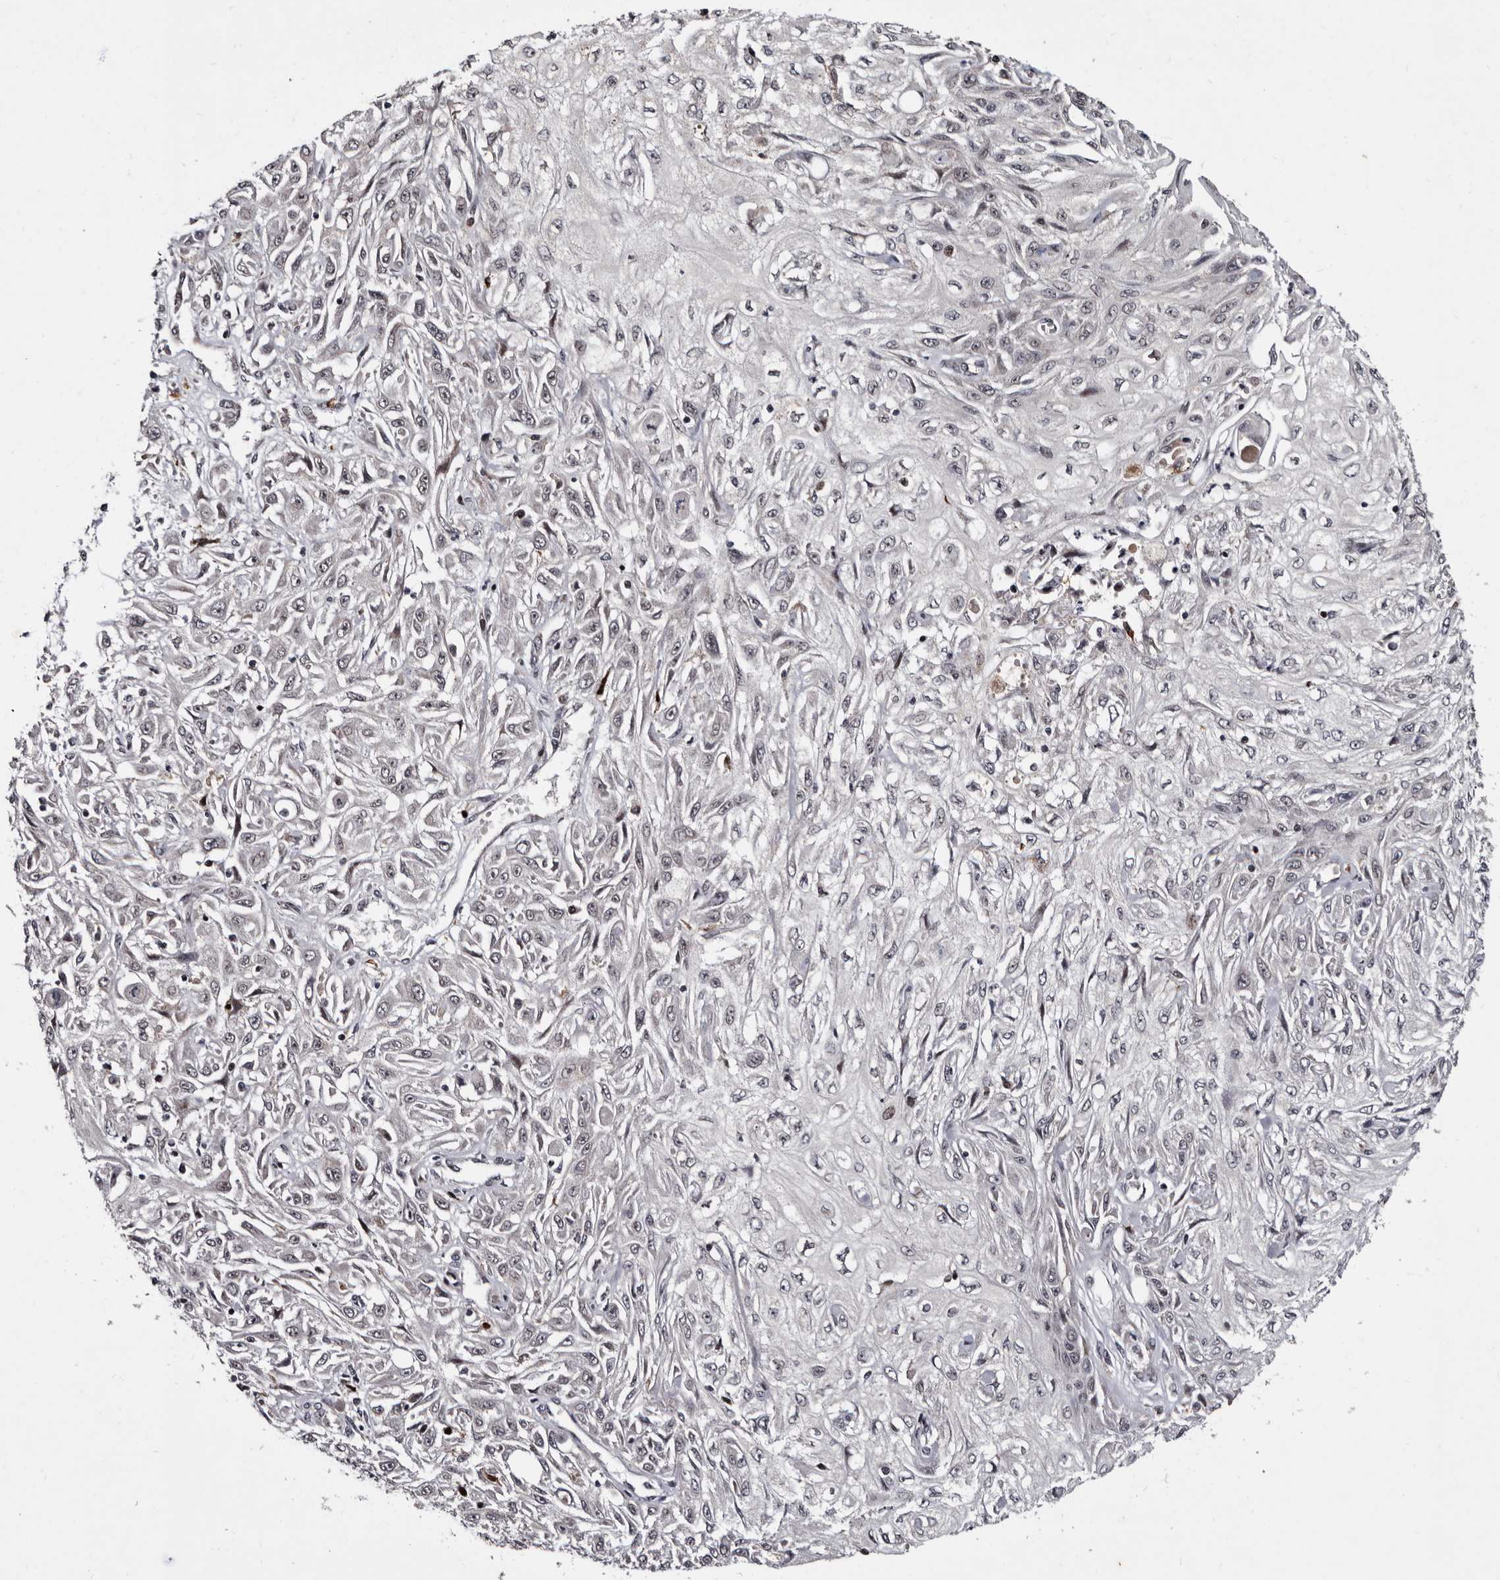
{"staining": {"intensity": "negative", "quantity": "none", "location": "none"}, "tissue": "skin cancer", "cell_type": "Tumor cells", "image_type": "cancer", "snomed": [{"axis": "morphology", "description": "Squamous cell carcinoma, NOS"}, {"axis": "morphology", "description": "Squamous cell carcinoma, metastatic, NOS"}, {"axis": "topography", "description": "Skin"}, {"axis": "topography", "description": "Lymph node"}], "caption": "Tumor cells show no significant protein positivity in skin cancer (squamous cell carcinoma).", "gene": "TNKS", "patient": {"sex": "male", "age": 75}}